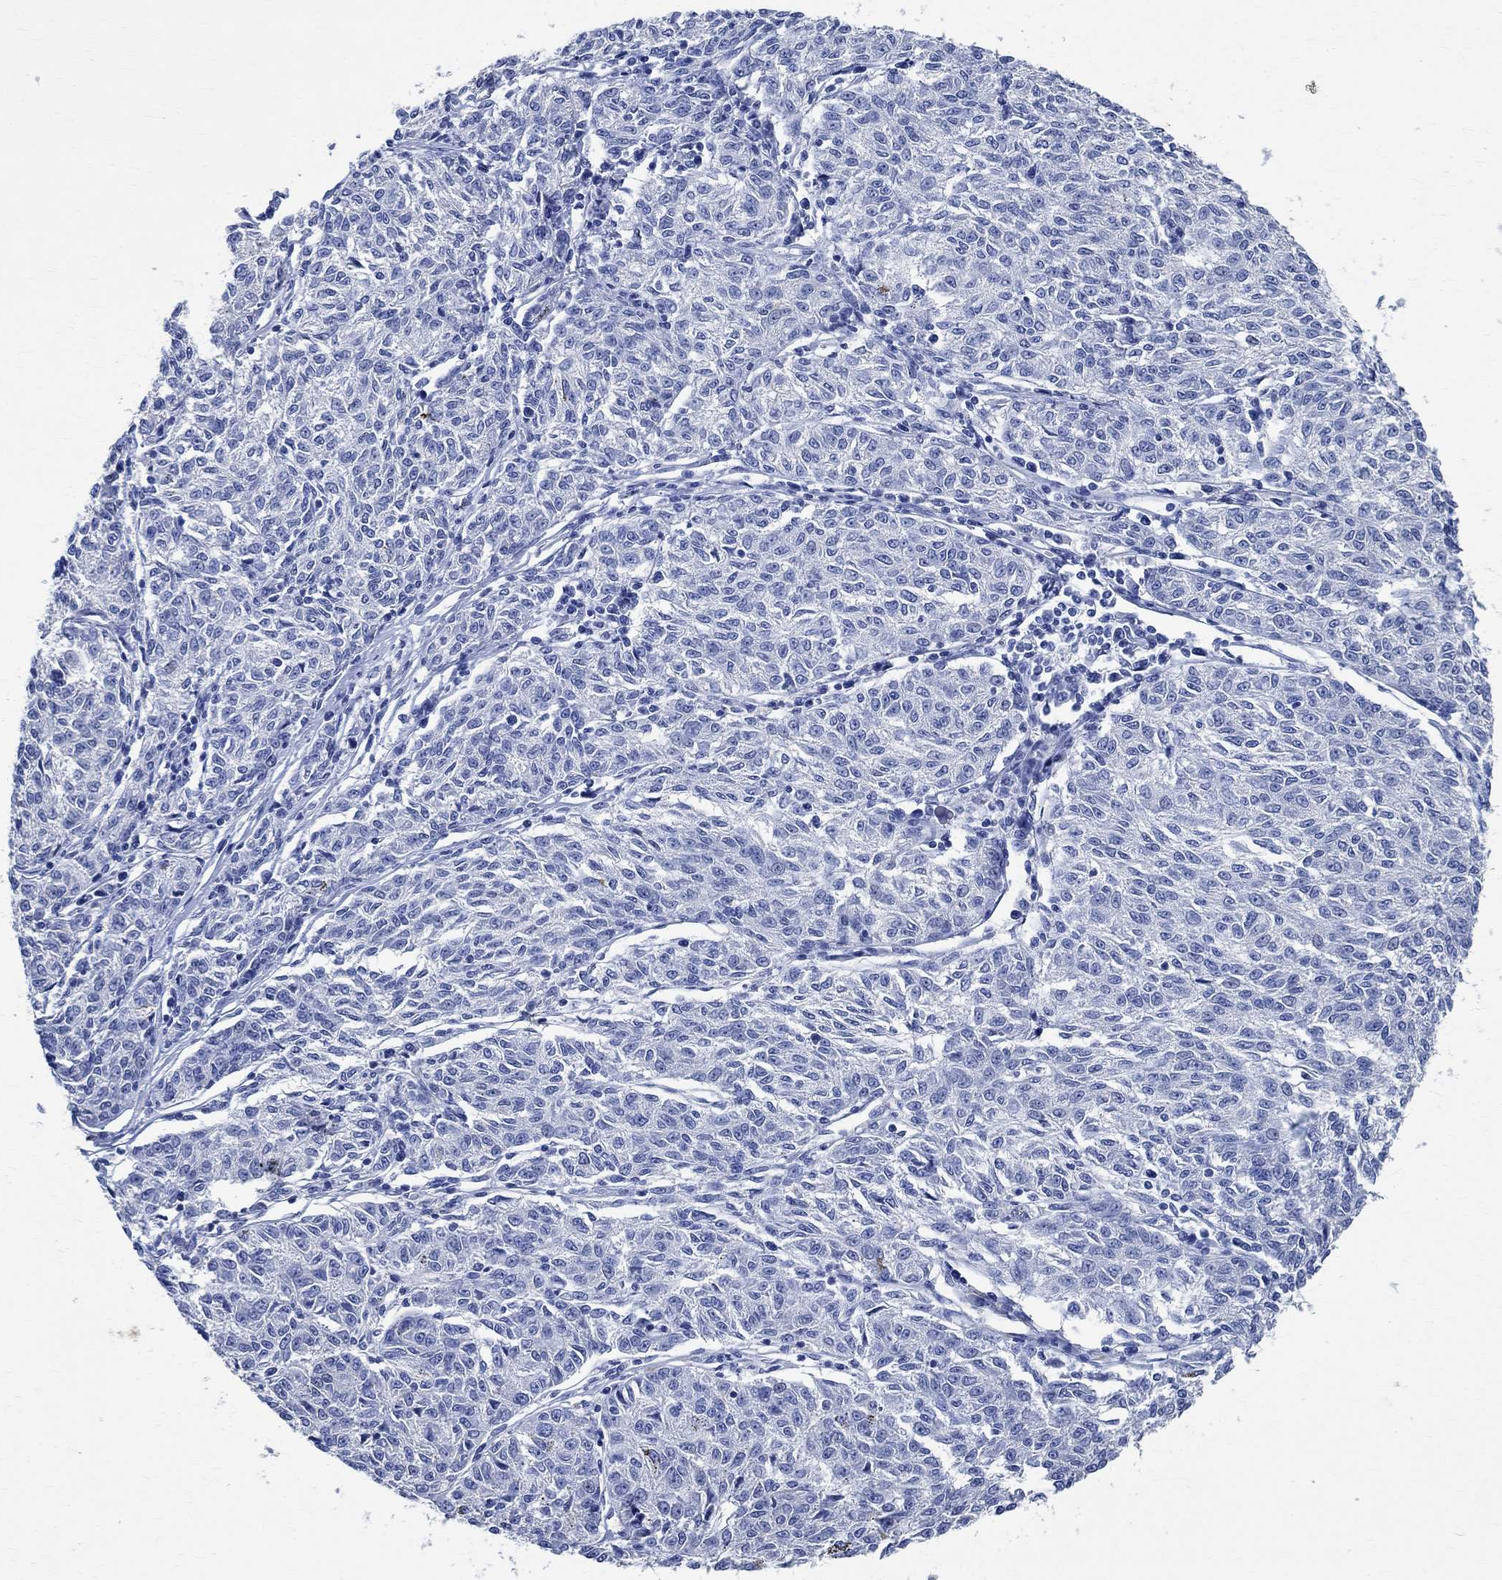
{"staining": {"intensity": "negative", "quantity": "none", "location": "none"}, "tissue": "melanoma", "cell_type": "Tumor cells", "image_type": "cancer", "snomed": [{"axis": "morphology", "description": "Malignant melanoma, NOS"}, {"axis": "topography", "description": "Skin"}], "caption": "IHC photomicrograph of neoplastic tissue: human melanoma stained with DAB (3,3'-diaminobenzidine) exhibits no significant protein staining in tumor cells.", "gene": "TMEM221", "patient": {"sex": "female", "age": 72}}